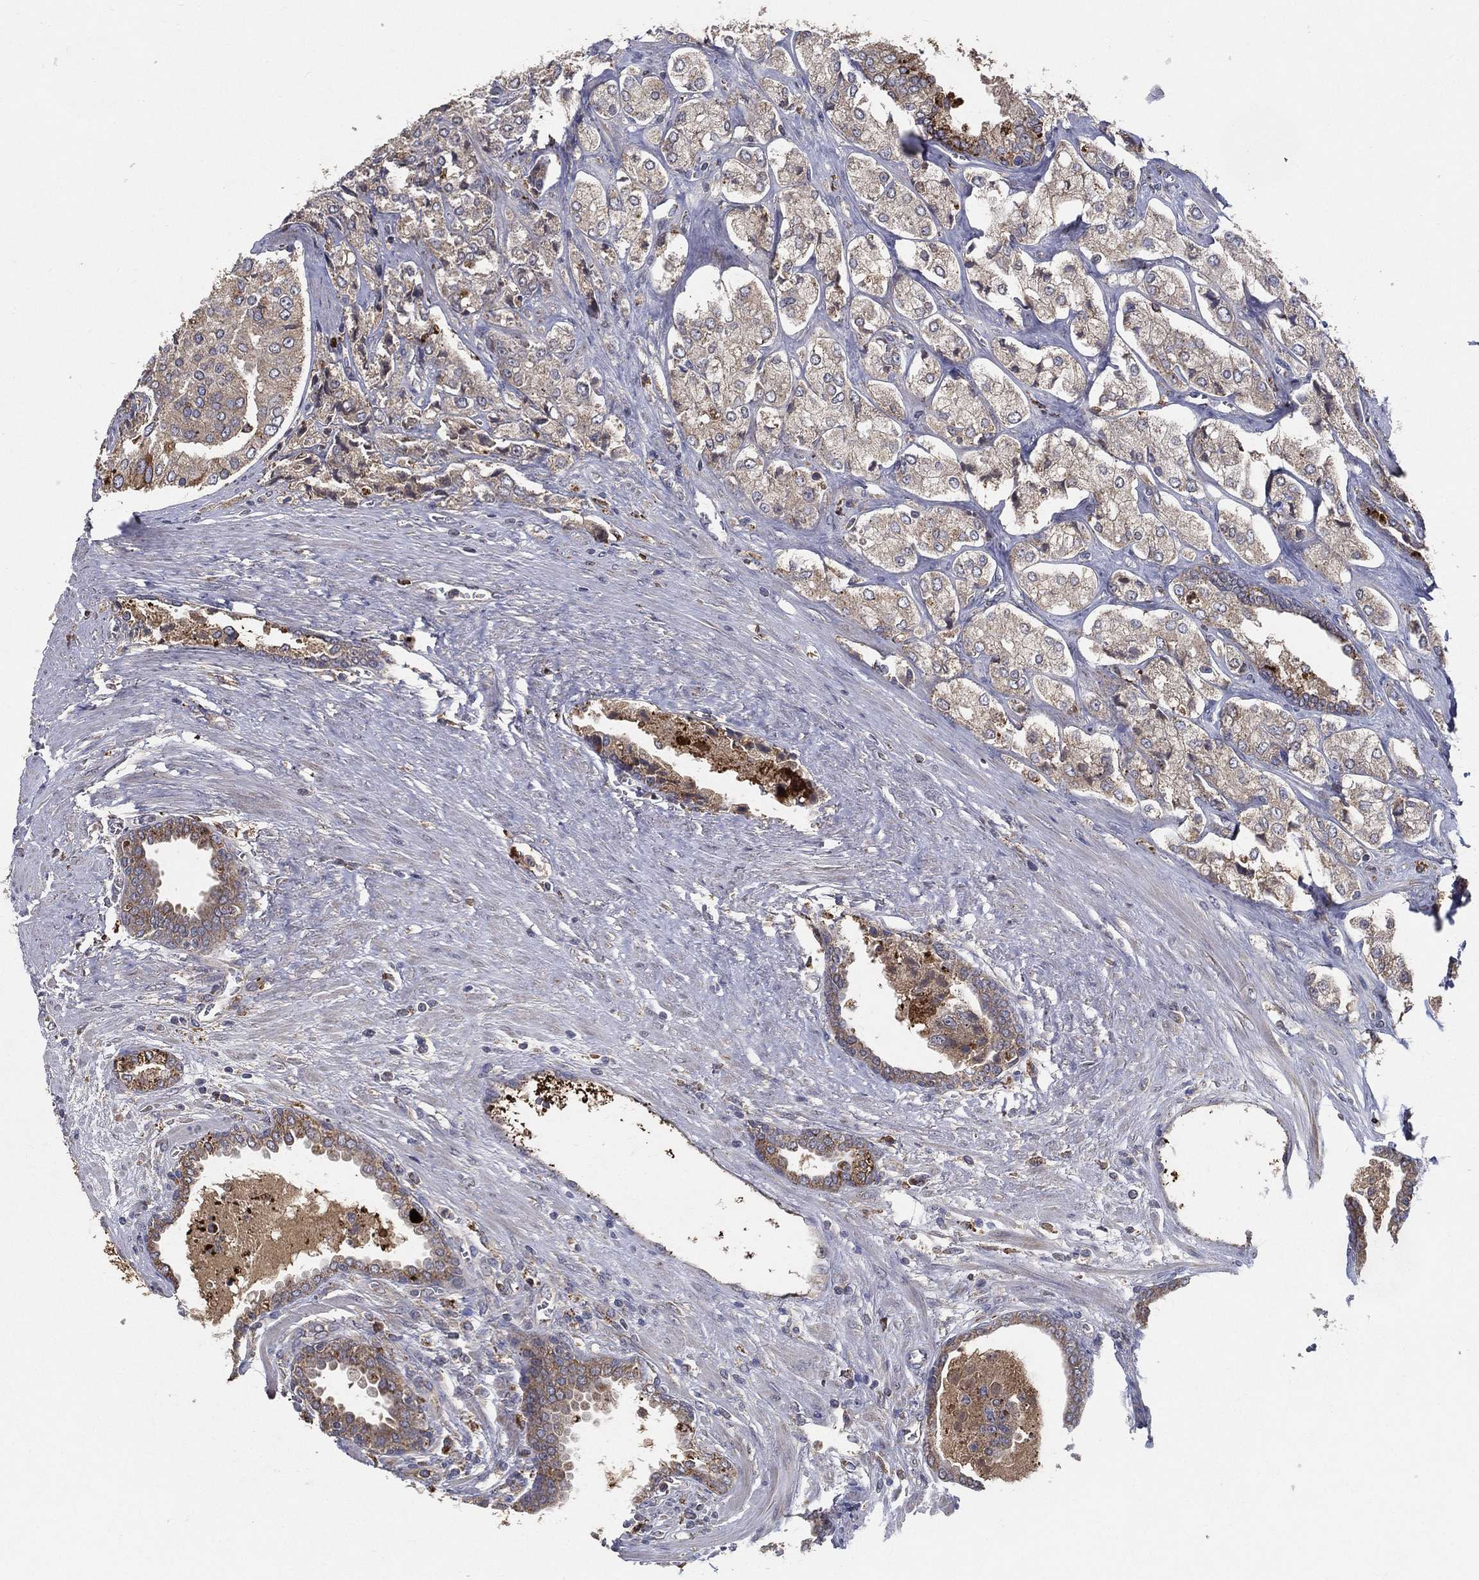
{"staining": {"intensity": "moderate", "quantity": "25%-75%", "location": "cytoplasmic/membranous"}, "tissue": "prostate cancer", "cell_type": "Tumor cells", "image_type": "cancer", "snomed": [{"axis": "morphology", "description": "Adenocarcinoma, NOS"}, {"axis": "topography", "description": "Prostate and seminal vesicle, NOS"}, {"axis": "topography", "description": "Prostate"}], "caption": "Protein analysis of prostate adenocarcinoma tissue shows moderate cytoplasmic/membranous expression in about 25%-75% of tumor cells.", "gene": "MT-ND1", "patient": {"sex": "male", "age": 67}}